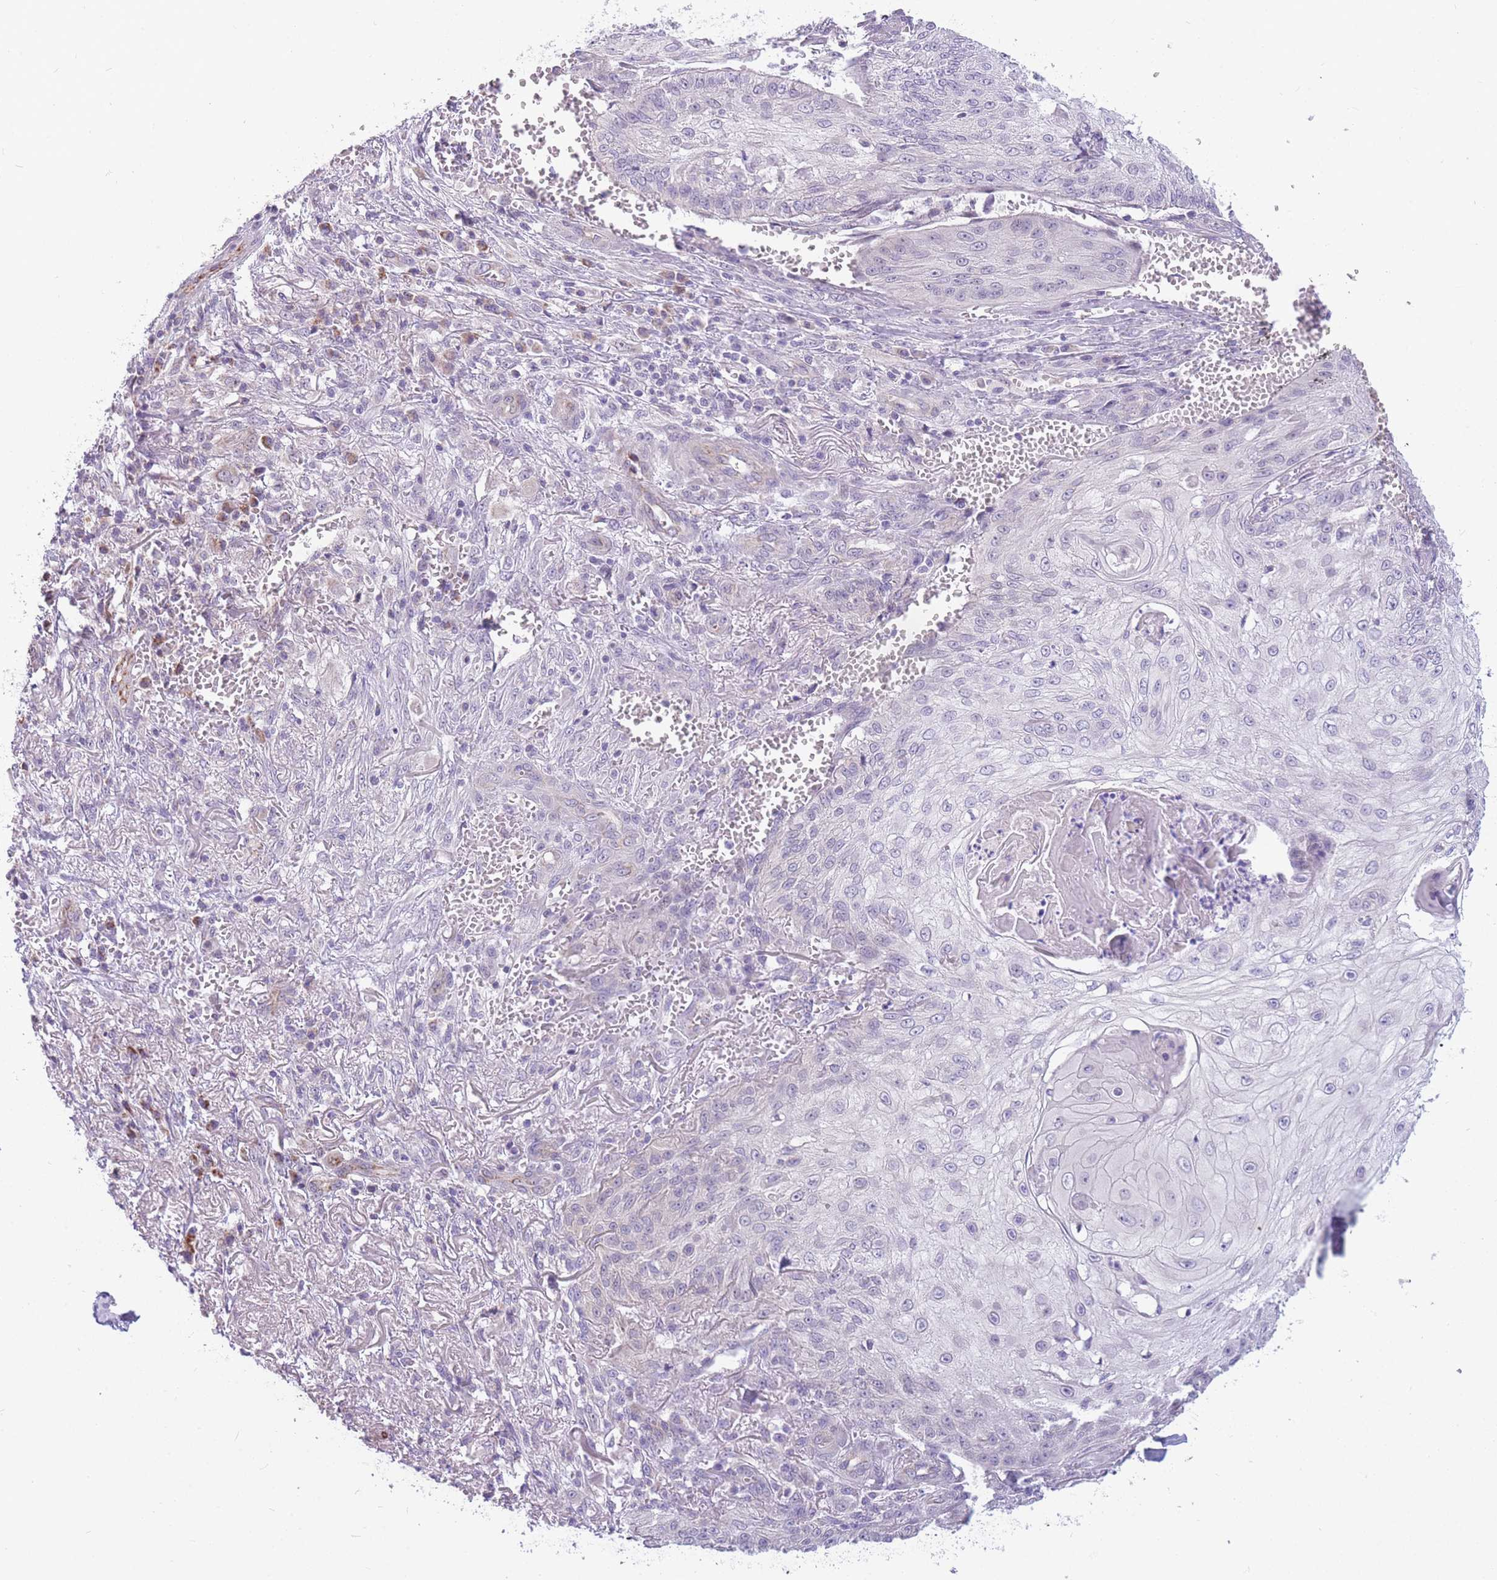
{"staining": {"intensity": "negative", "quantity": "none", "location": "none"}, "tissue": "skin cancer", "cell_type": "Tumor cells", "image_type": "cancer", "snomed": [{"axis": "morphology", "description": "Squamous cell carcinoma, NOS"}, {"axis": "topography", "description": "Skin"}], "caption": "Tumor cells are negative for brown protein staining in squamous cell carcinoma (skin).", "gene": "DDX49", "patient": {"sex": "male", "age": 70}}